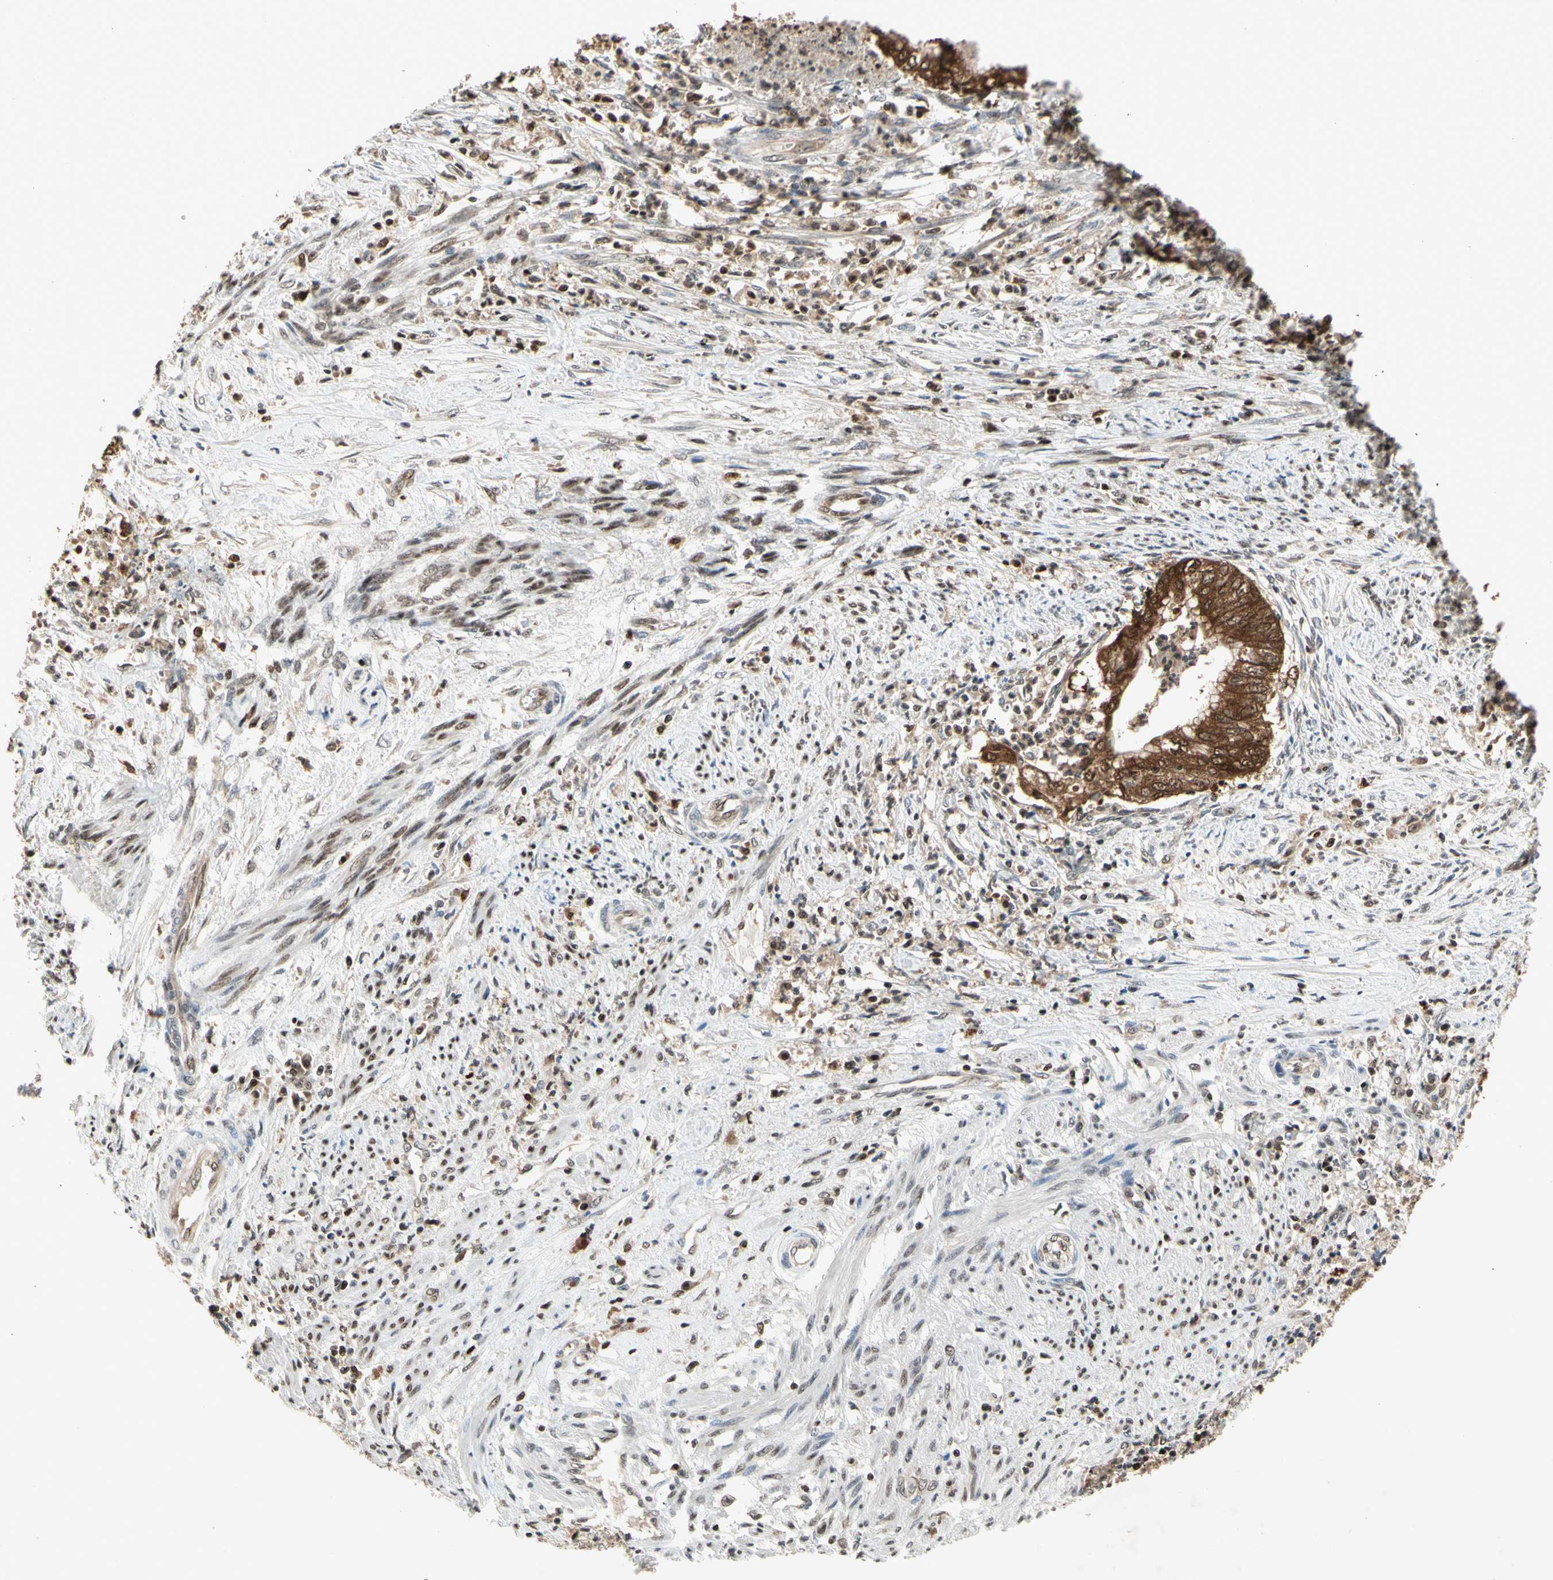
{"staining": {"intensity": "moderate", "quantity": ">75%", "location": "cytoplasmic/membranous,nuclear"}, "tissue": "endometrial cancer", "cell_type": "Tumor cells", "image_type": "cancer", "snomed": [{"axis": "morphology", "description": "Necrosis, NOS"}, {"axis": "morphology", "description": "Adenocarcinoma, NOS"}, {"axis": "topography", "description": "Endometrium"}], "caption": "This image displays immunohistochemistry (IHC) staining of endometrial cancer (adenocarcinoma), with medium moderate cytoplasmic/membranous and nuclear expression in about >75% of tumor cells.", "gene": "GSR", "patient": {"sex": "female", "age": 79}}